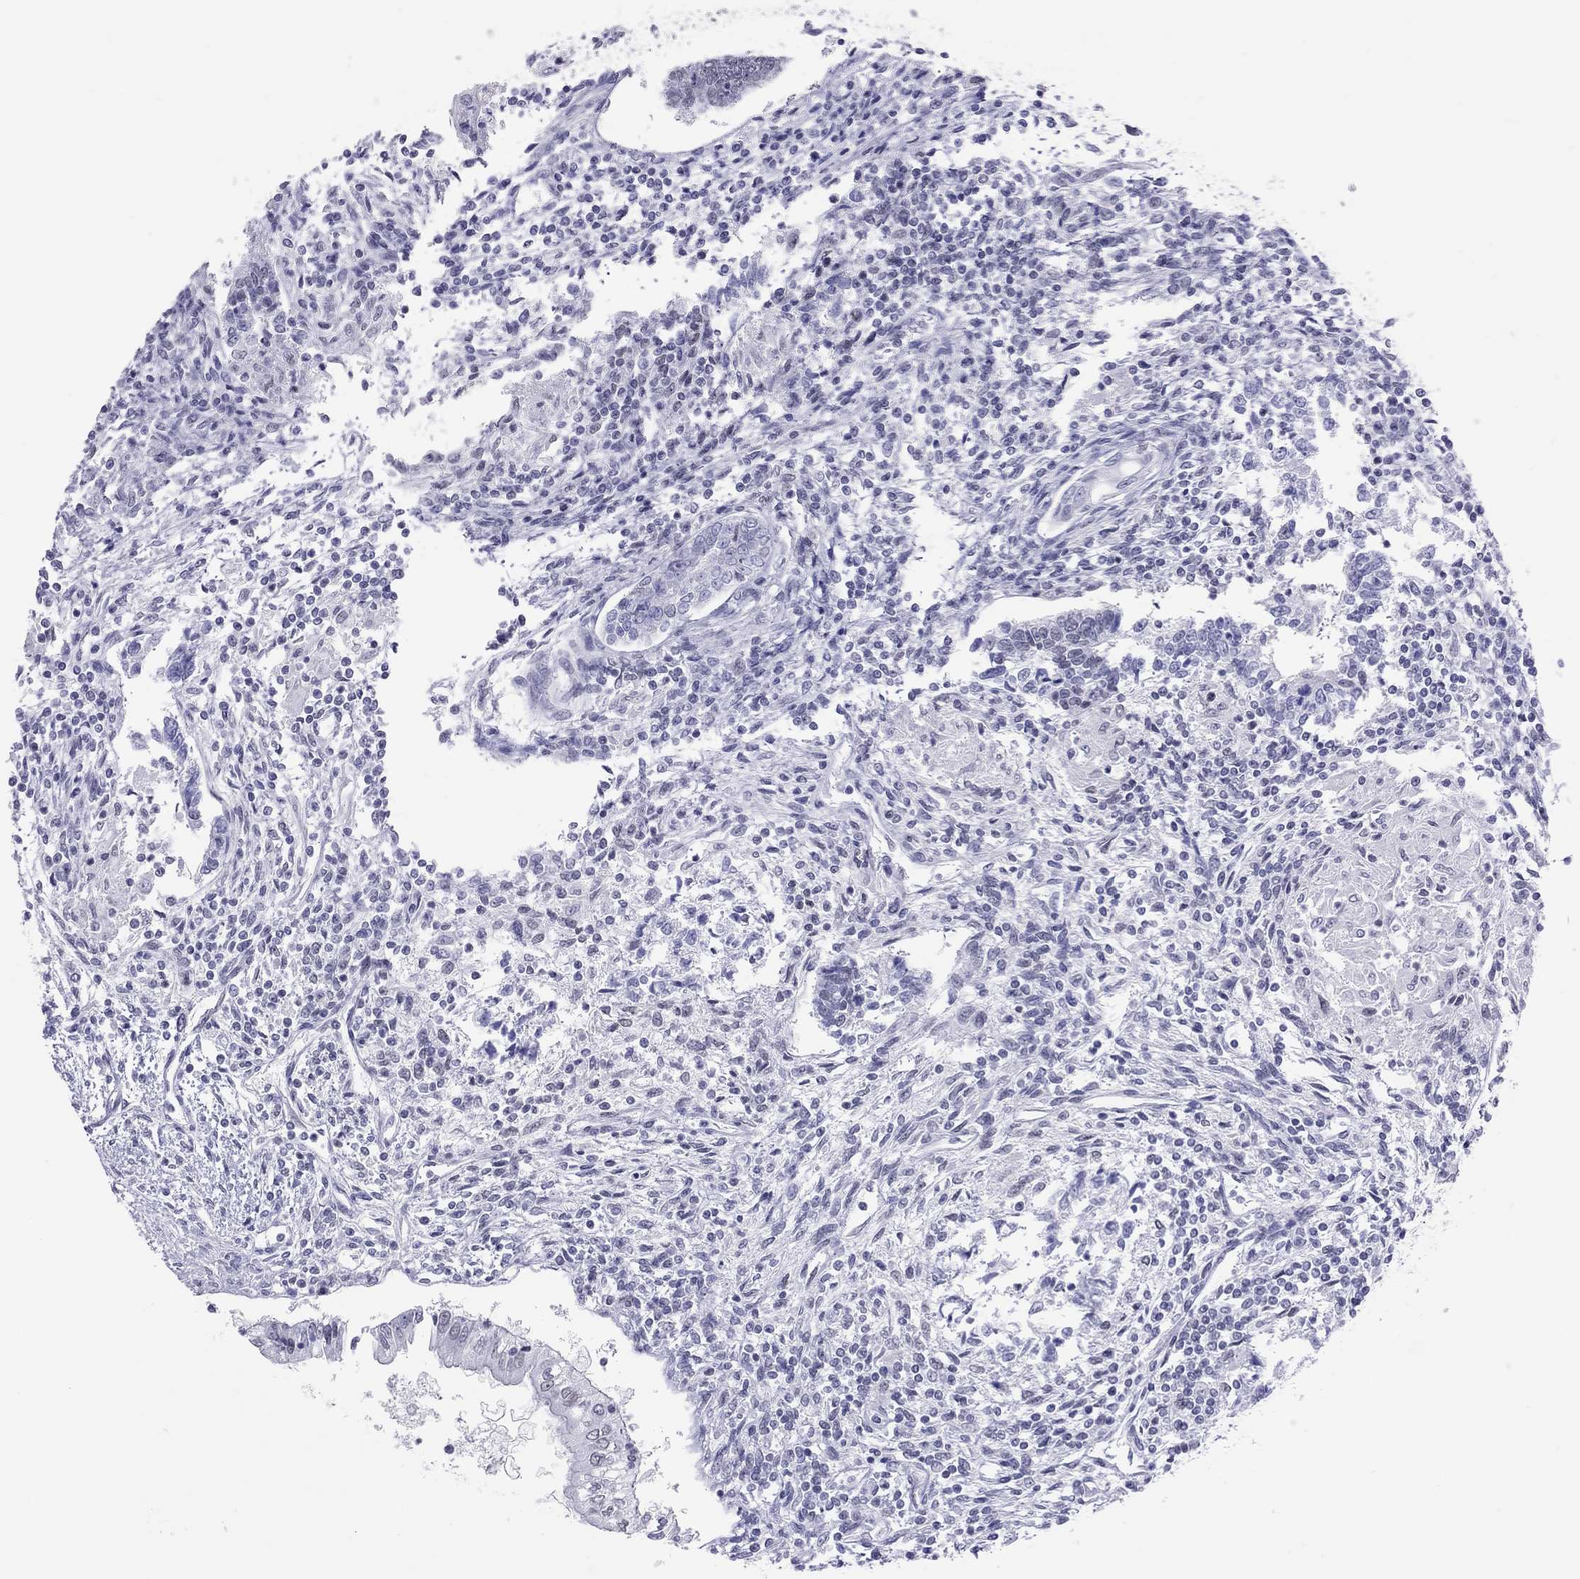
{"staining": {"intensity": "negative", "quantity": "none", "location": "none"}, "tissue": "testis cancer", "cell_type": "Tumor cells", "image_type": "cancer", "snomed": [{"axis": "morphology", "description": "Carcinoma, Embryonal, NOS"}, {"axis": "topography", "description": "Testis"}], "caption": "This image is of embryonal carcinoma (testis) stained with immunohistochemistry to label a protein in brown with the nuclei are counter-stained blue. There is no expression in tumor cells. The staining is performed using DAB (3,3'-diaminobenzidine) brown chromogen with nuclei counter-stained in using hematoxylin.", "gene": "JHY", "patient": {"sex": "male", "age": 37}}